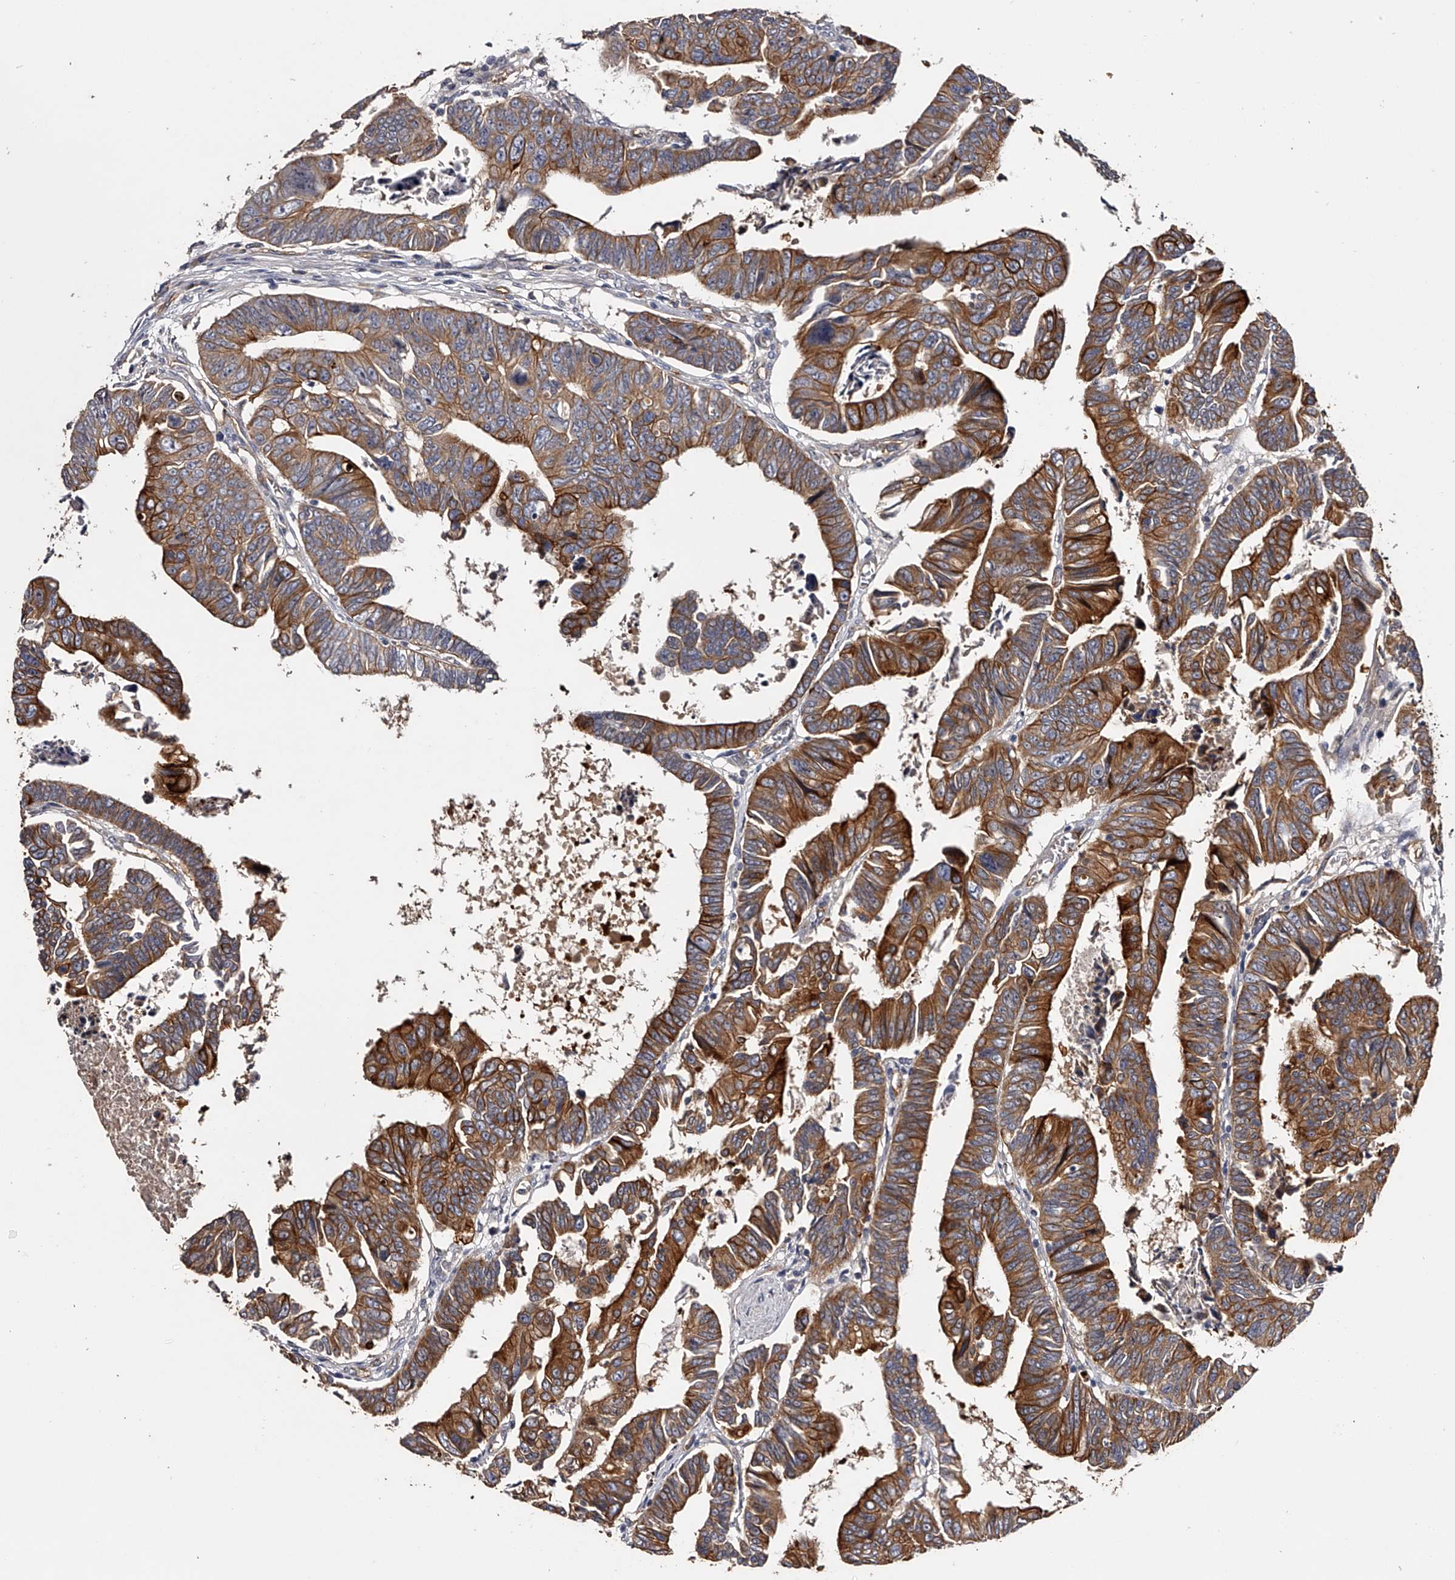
{"staining": {"intensity": "strong", "quantity": ">75%", "location": "cytoplasmic/membranous"}, "tissue": "colorectal cancer", "cell_type": "Tumor cells", "image_type": "cancer", "snomed": [{"axis": "morphology", "description": "Adenocarcinoma, NOS"}, {"axis": "topography", "description": "Rectum"}], "caption": "This micrograph shows colorectal adenocarcinoma stained with immunohistochemistry (IHC) to label a protein in brown. The cytoplasmic/membranous of tumor cells show strong positivity for the protein. Nuclei are counter-stained blue.", "gene": "MDN1", "patient": {"sex": "female", "age": 65}}